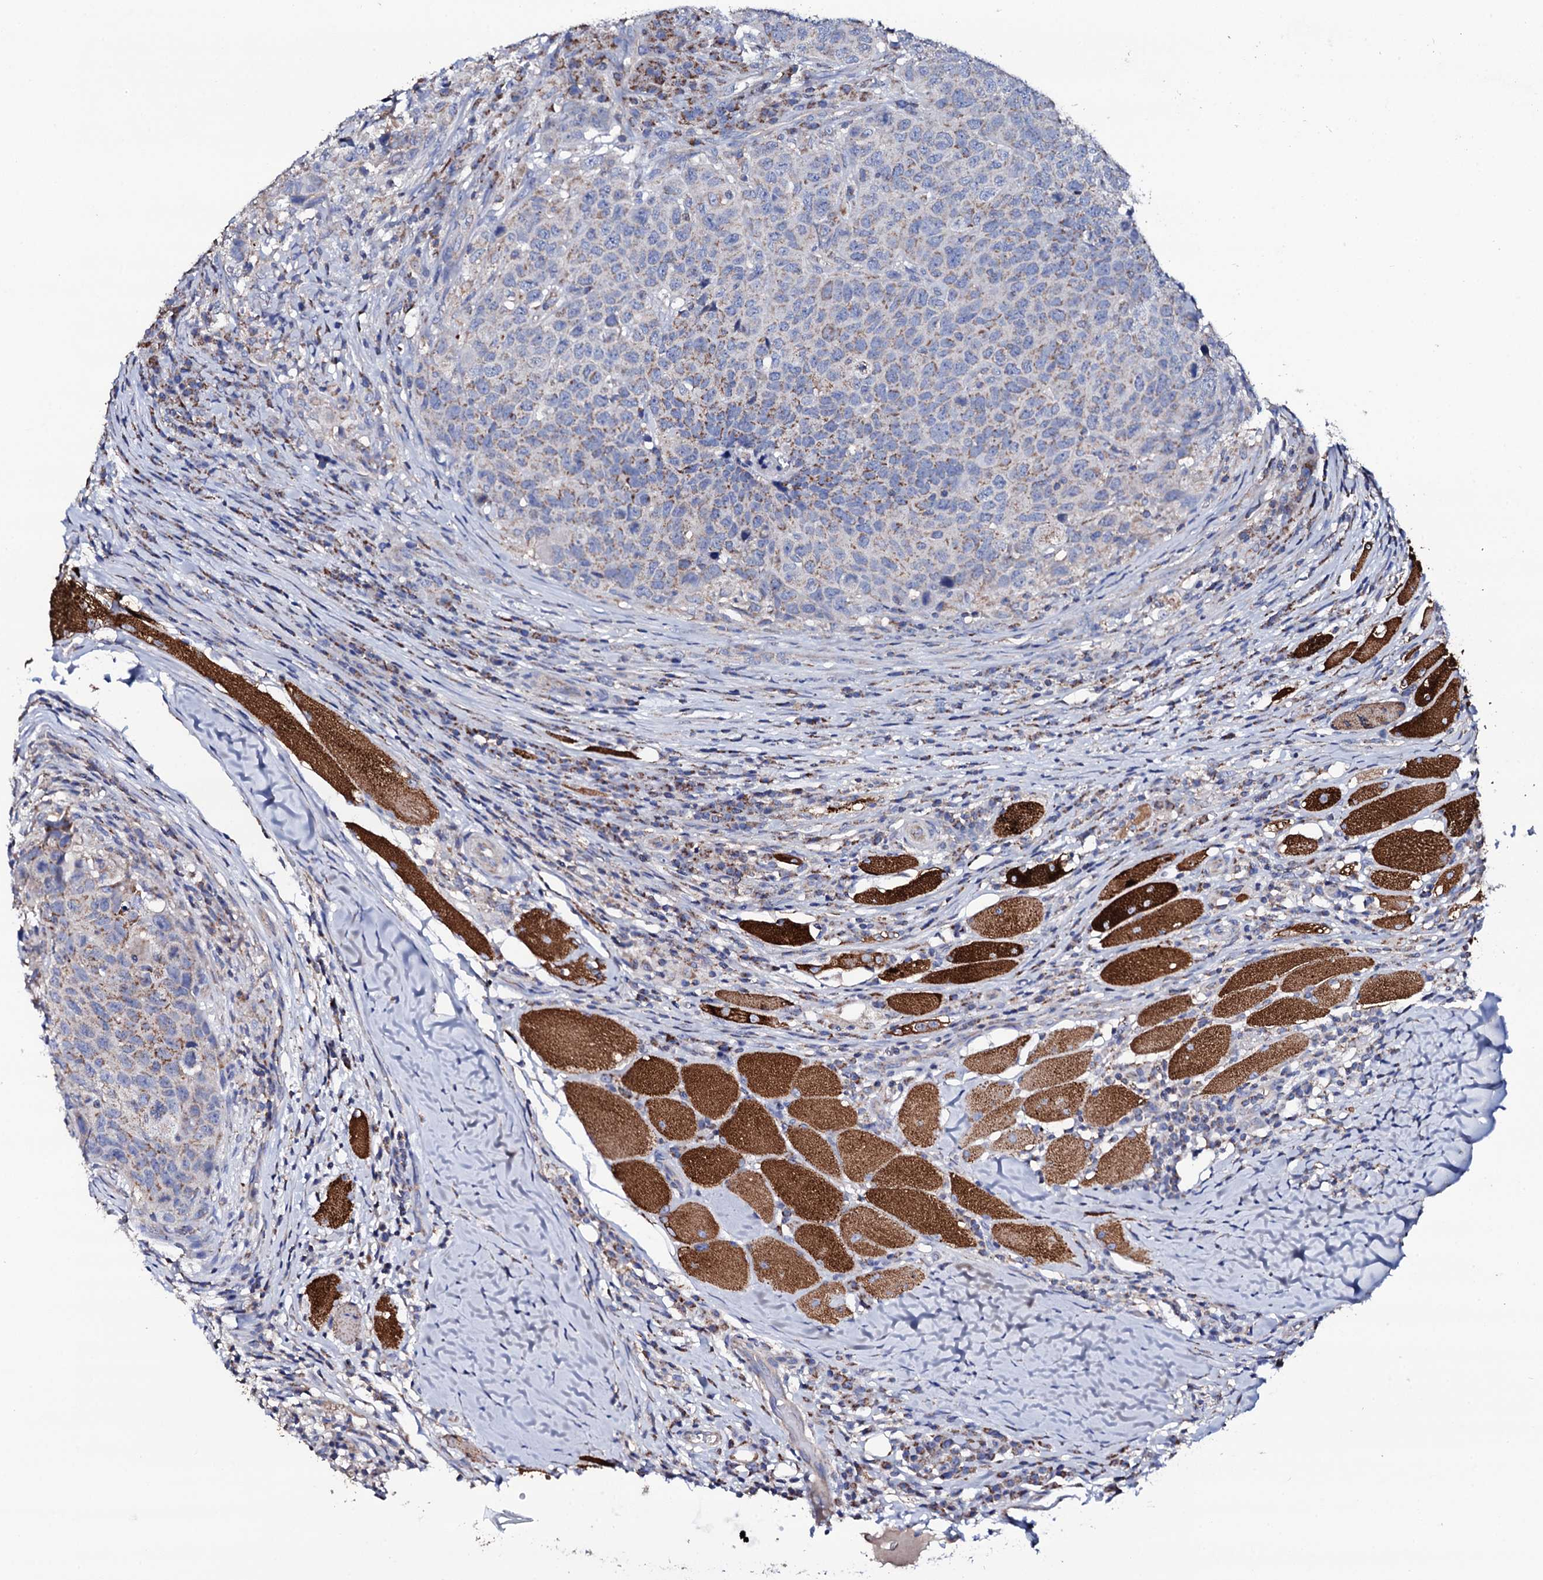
{"staining": {"intensity": "moderate", "quantity": "25%-75%", "location": "cytoplasmic/membranous"}, "tissue": "head and neck cancer", "cell_type": "Tumor cells", "image_type": "cancer", "snomed": [{"axis": "morphology", "description": "Squamous cell carcinoma, NOS"}, {"axis": "topography", "description": "Head-Neck"}], "caption": "Protein staining displays moderate cytoplasmic/membranous expression in approximately 25%-75% of tumor cells in head and neck cancer (squamous cell carcinoma).", "gene": "TCAF2", "patient": {"sex": "male", "age": 66}}